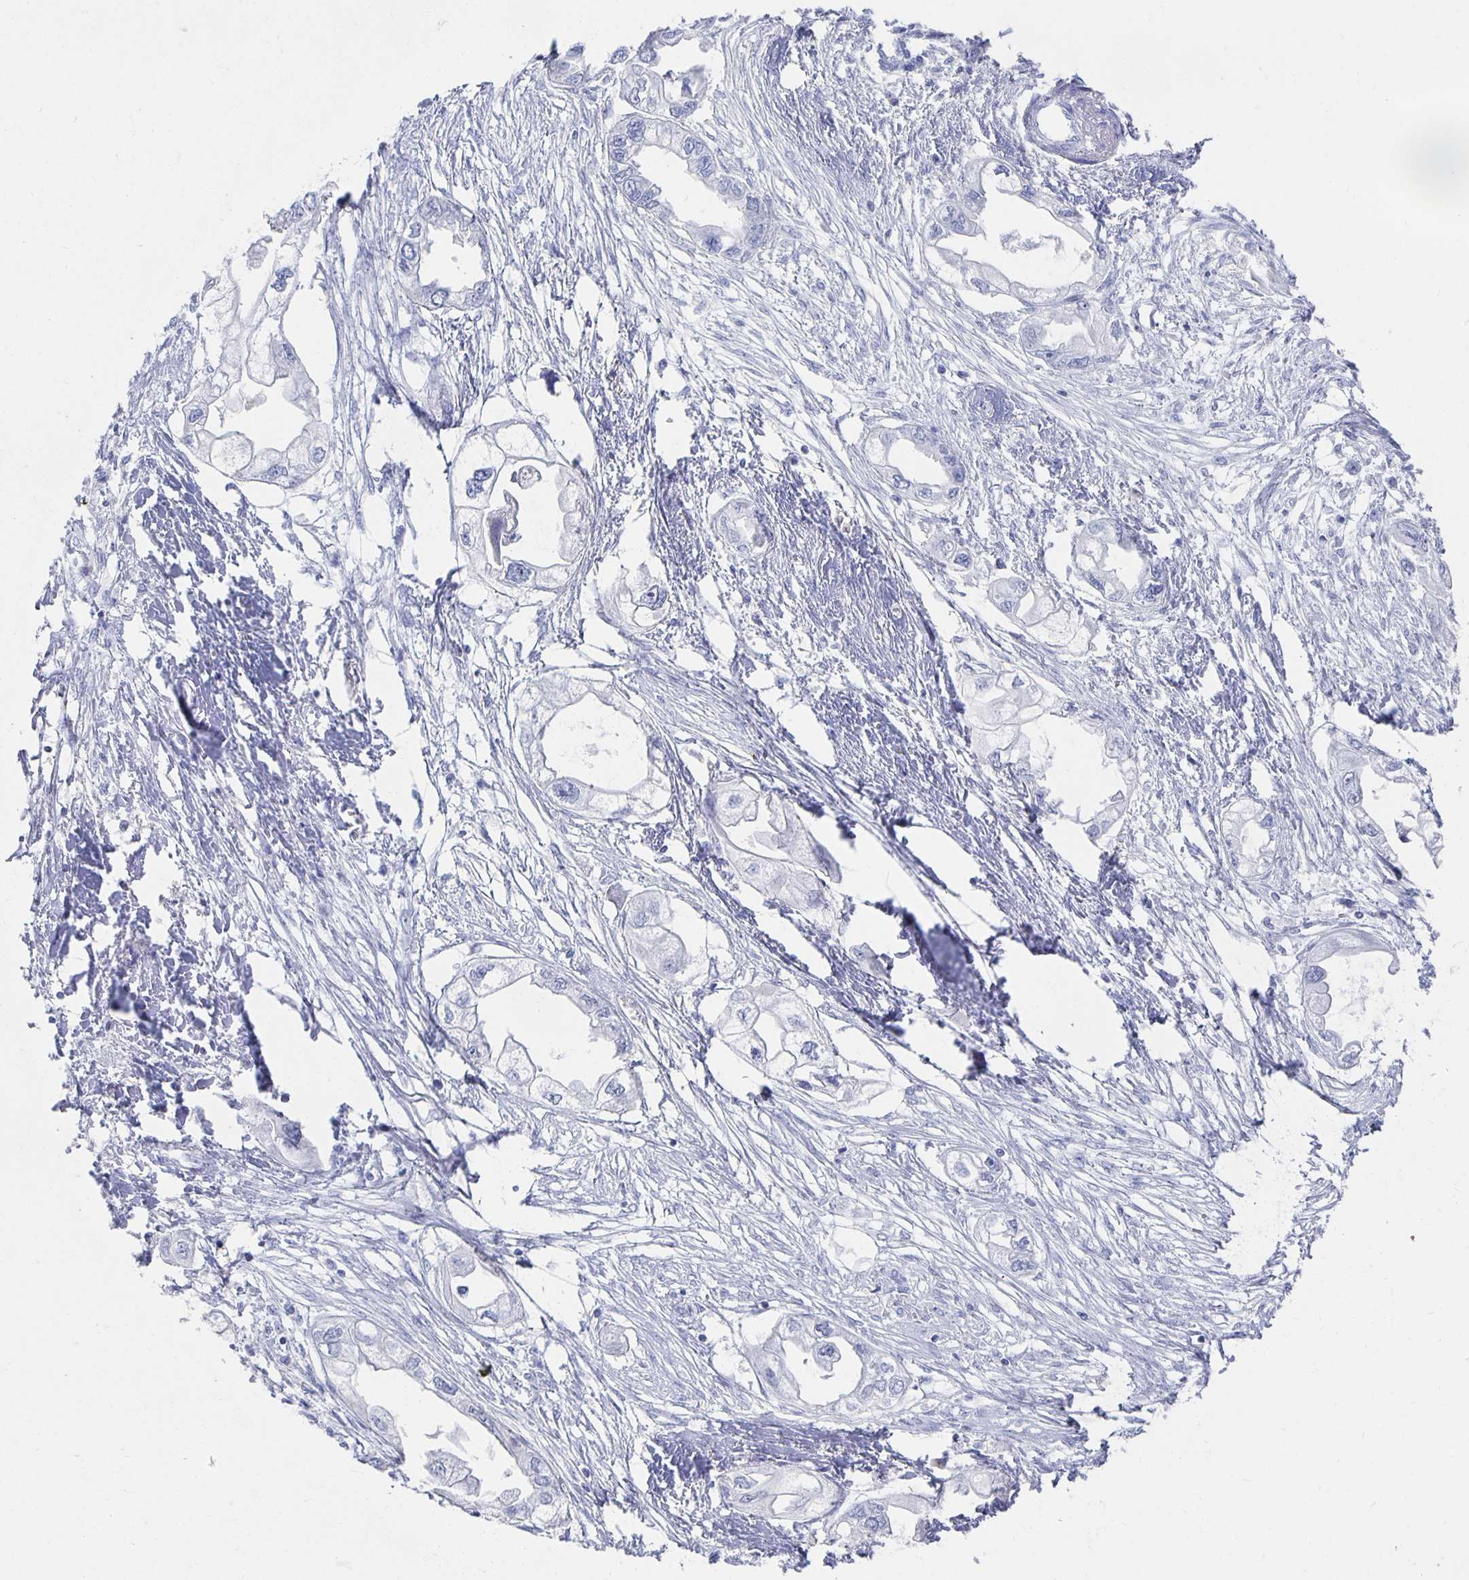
{"staining": {"intensity": "negative", "quantity": "none", "location": "none"}, "tissue": "endometrial cancer", "cell_type": "Tumor cells", "image_type": "cancer", "snomed": [{"axis": "morphology", "description": "Adenocarcinoma, NOS"}, {"axis": "morphology", "description": "Adenocarcinoma, metastatic, NOS"}, {"axis": "topography", "description": "Adipose tissue"}, {"axis": "topography", "description": "Endometrium"}], "caption": "The immunohistochemistry image has no significant expression in tumor cells of endometrial cancer tissue.", "gene": "PRDM7", "patient": {"sex": "female", "age": 67}}